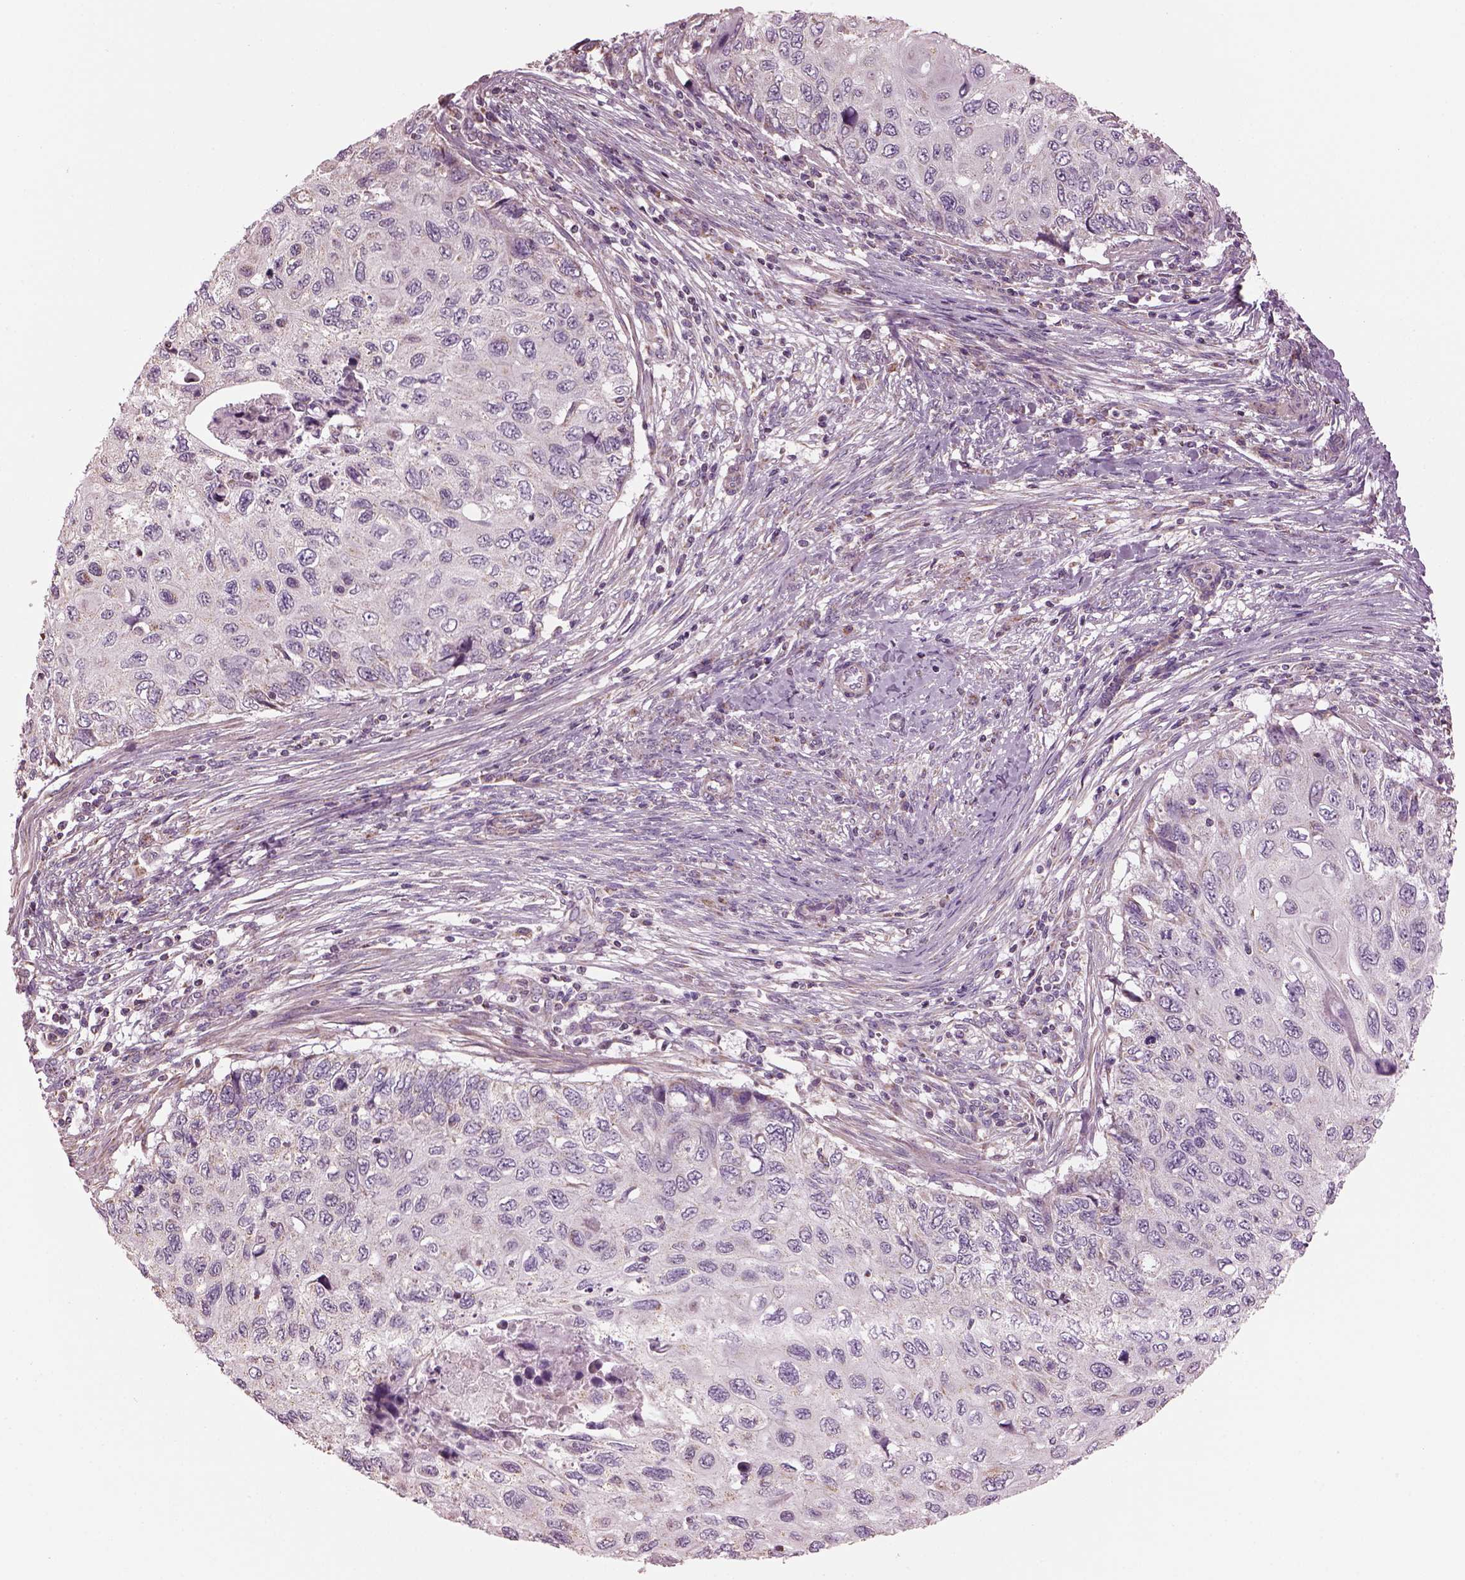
{"staining": {"intensity": "negative", "quantity": "none", "location": "none"}, "tissue": "cervical cancer", "cell_type": "Tumor cells", "image_type": "cancer", "snomed": [{"axis": "morphology", "description": "Squamous cell carcinoma, NOS"}, {"axis": "topography", "description": "Cervix"}], "caption": "A high-resolution photomicrograph shows immunohistochemistry staining of cervical cancer, which exhibits no significant staining in tumor cells.", "gene": "SPATA7", "patient": {"sex": "female", "age": 70}}